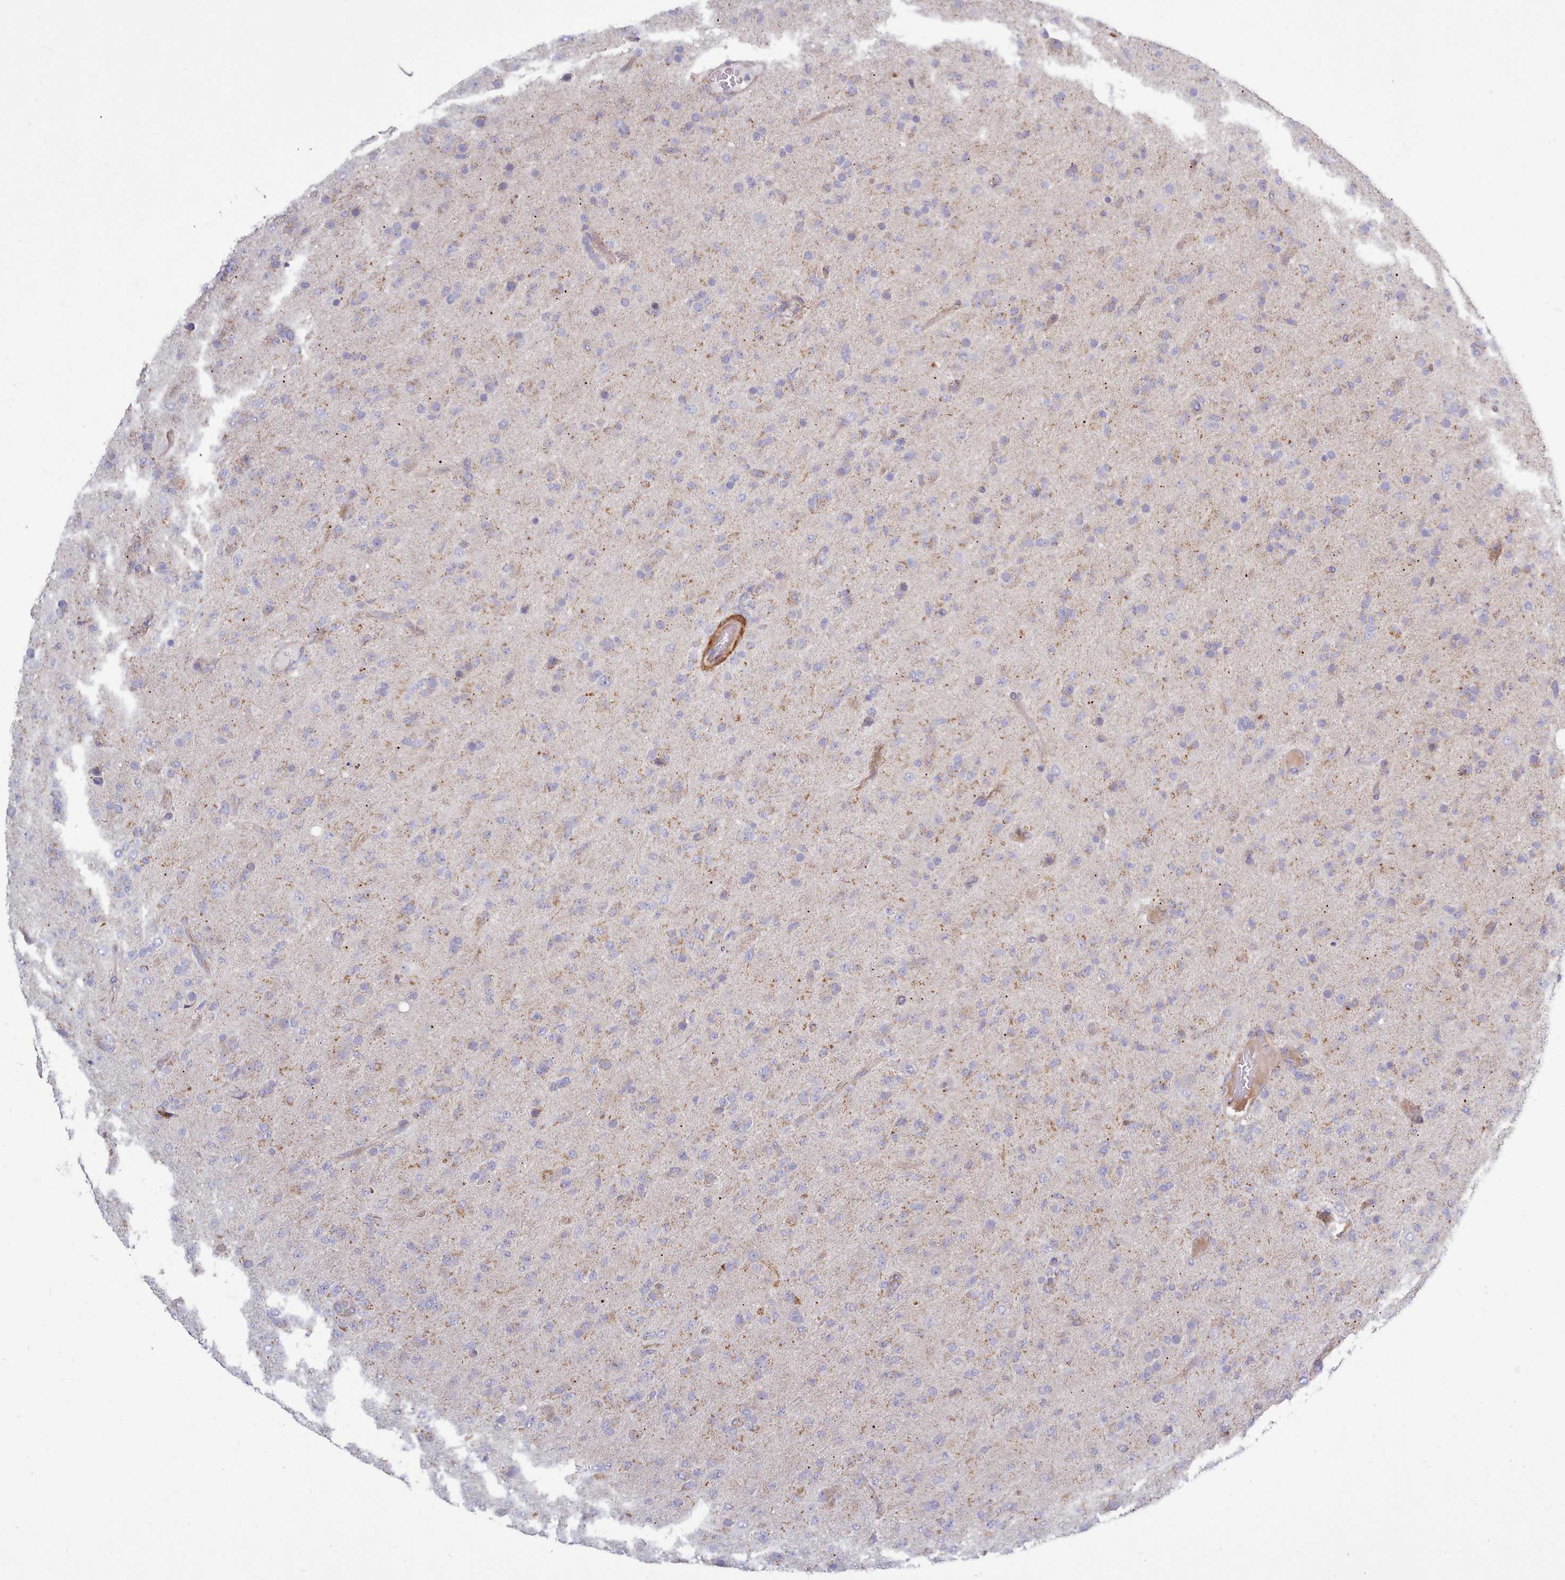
{"staining": {"intensity": "weak", "quantity": "<25%", "location": "cytoplasmic/membranous"}, "tissue": "glioma", "cell_type": "Tumor cells", "image_type": "cancer", "snomed": [{"axis": "morphology", "description": "Glioma, malignant, Low grade"}, {"axis": "topography", "description": "Brain"}], "caption": "This is an immunohistochemistry photomicrograph of human low-grade glioma (malignant). There is no expression in tumor cells.", "gene": "MRPL21", "patient": {"sex": "male", "age": 65}}